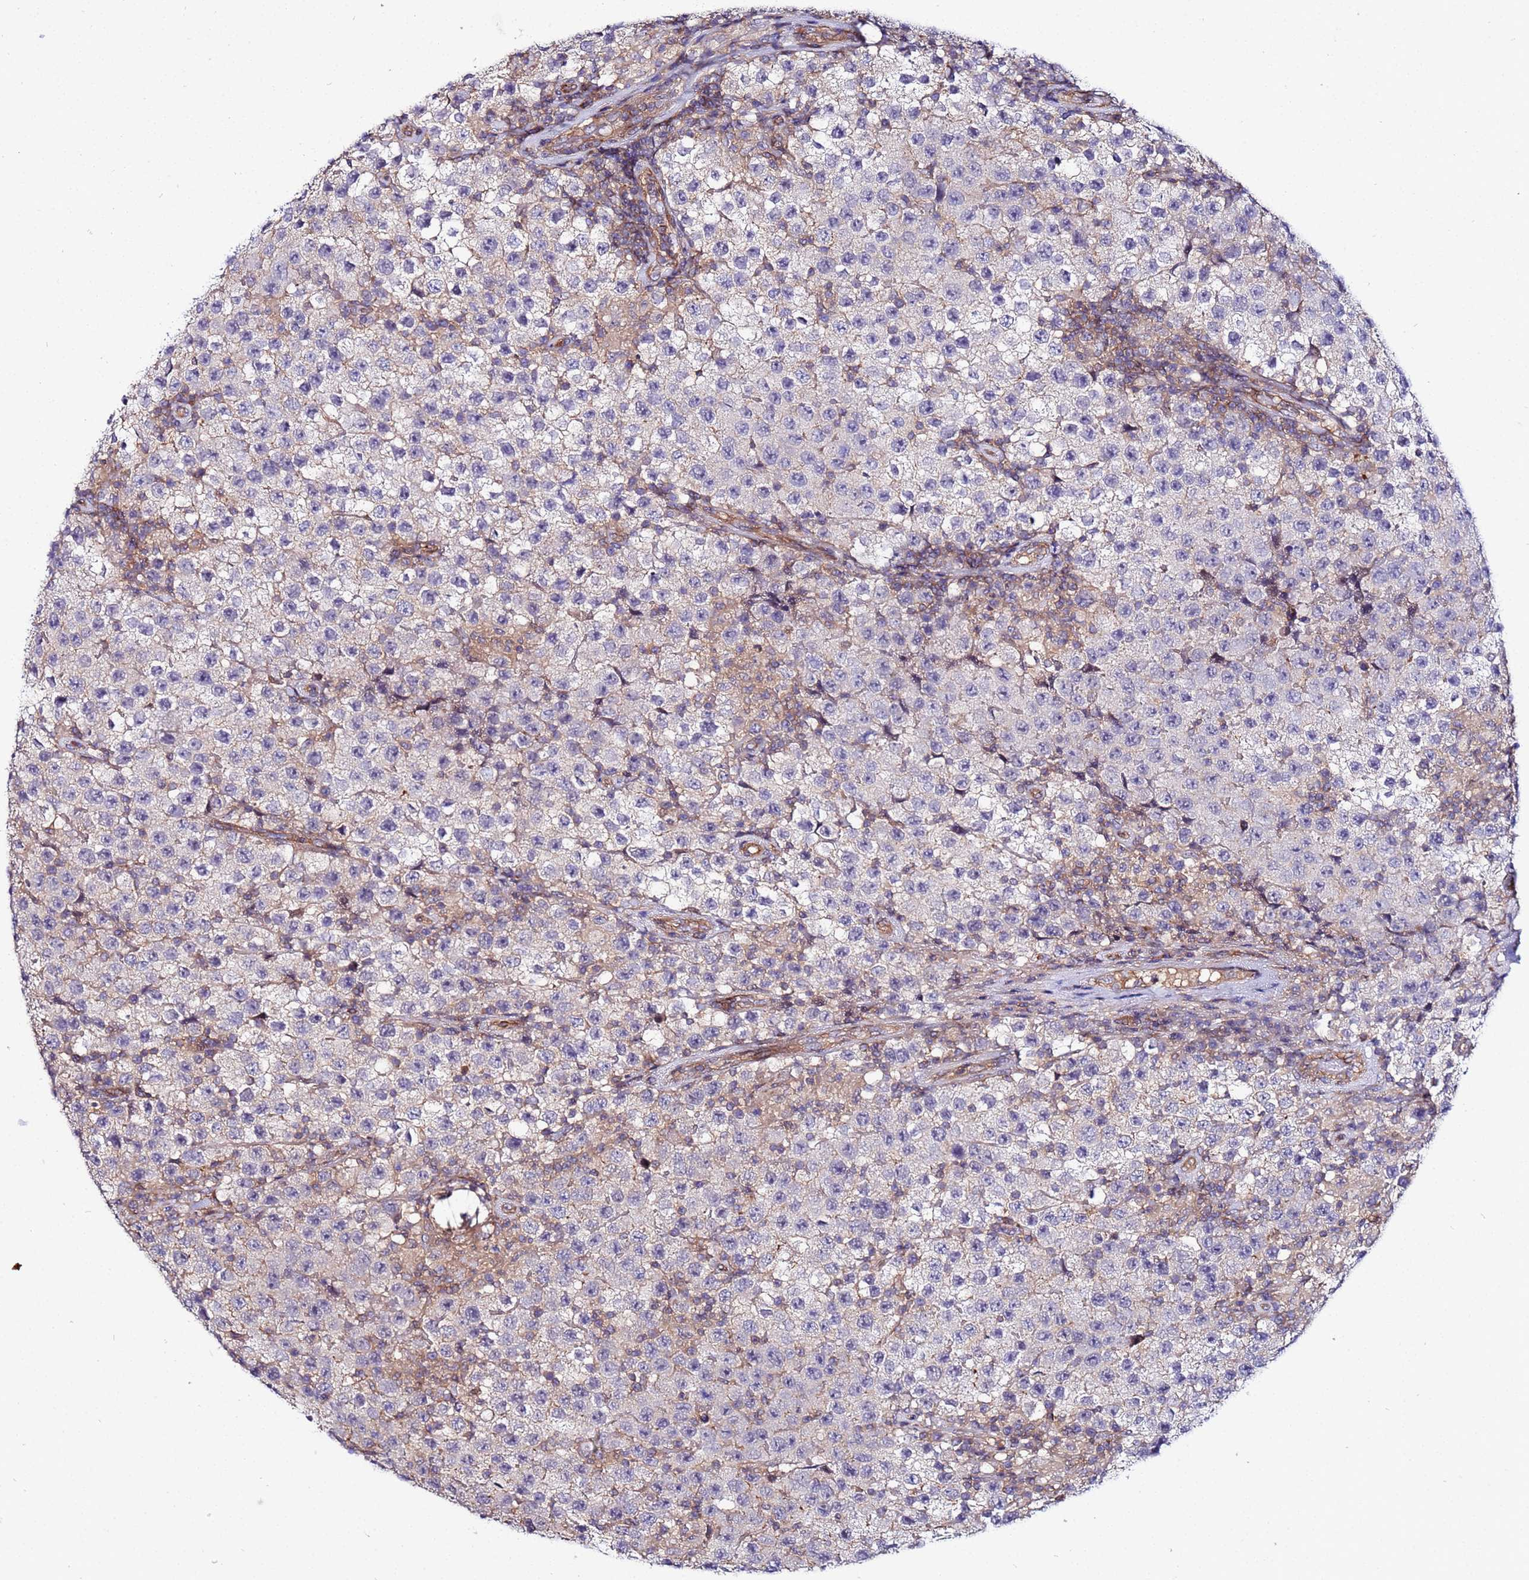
{"staining": {"intensity": "weak", "quantity": "<25%", "location": "cytoplasmic/membranous"}, "tissue": "testis cancer", "cell_type": "Tumor cells", "image_type": "cancer", "snomed": [{"axis": "morphology", "description": "Seminoma, NOS"}, {"axis": "morphology", "description": "Carcinoma, Embryonal, NOS"}, {"axis": "topography", "description": "Testis"}], "caption": "Immunohistochemistry (IHC) micrograph of testis cancer stained for a protein (brown), which shows no positivity in tumor cells.", "gene": "STK38", "patient": {"sex": "male", "age": 41}}